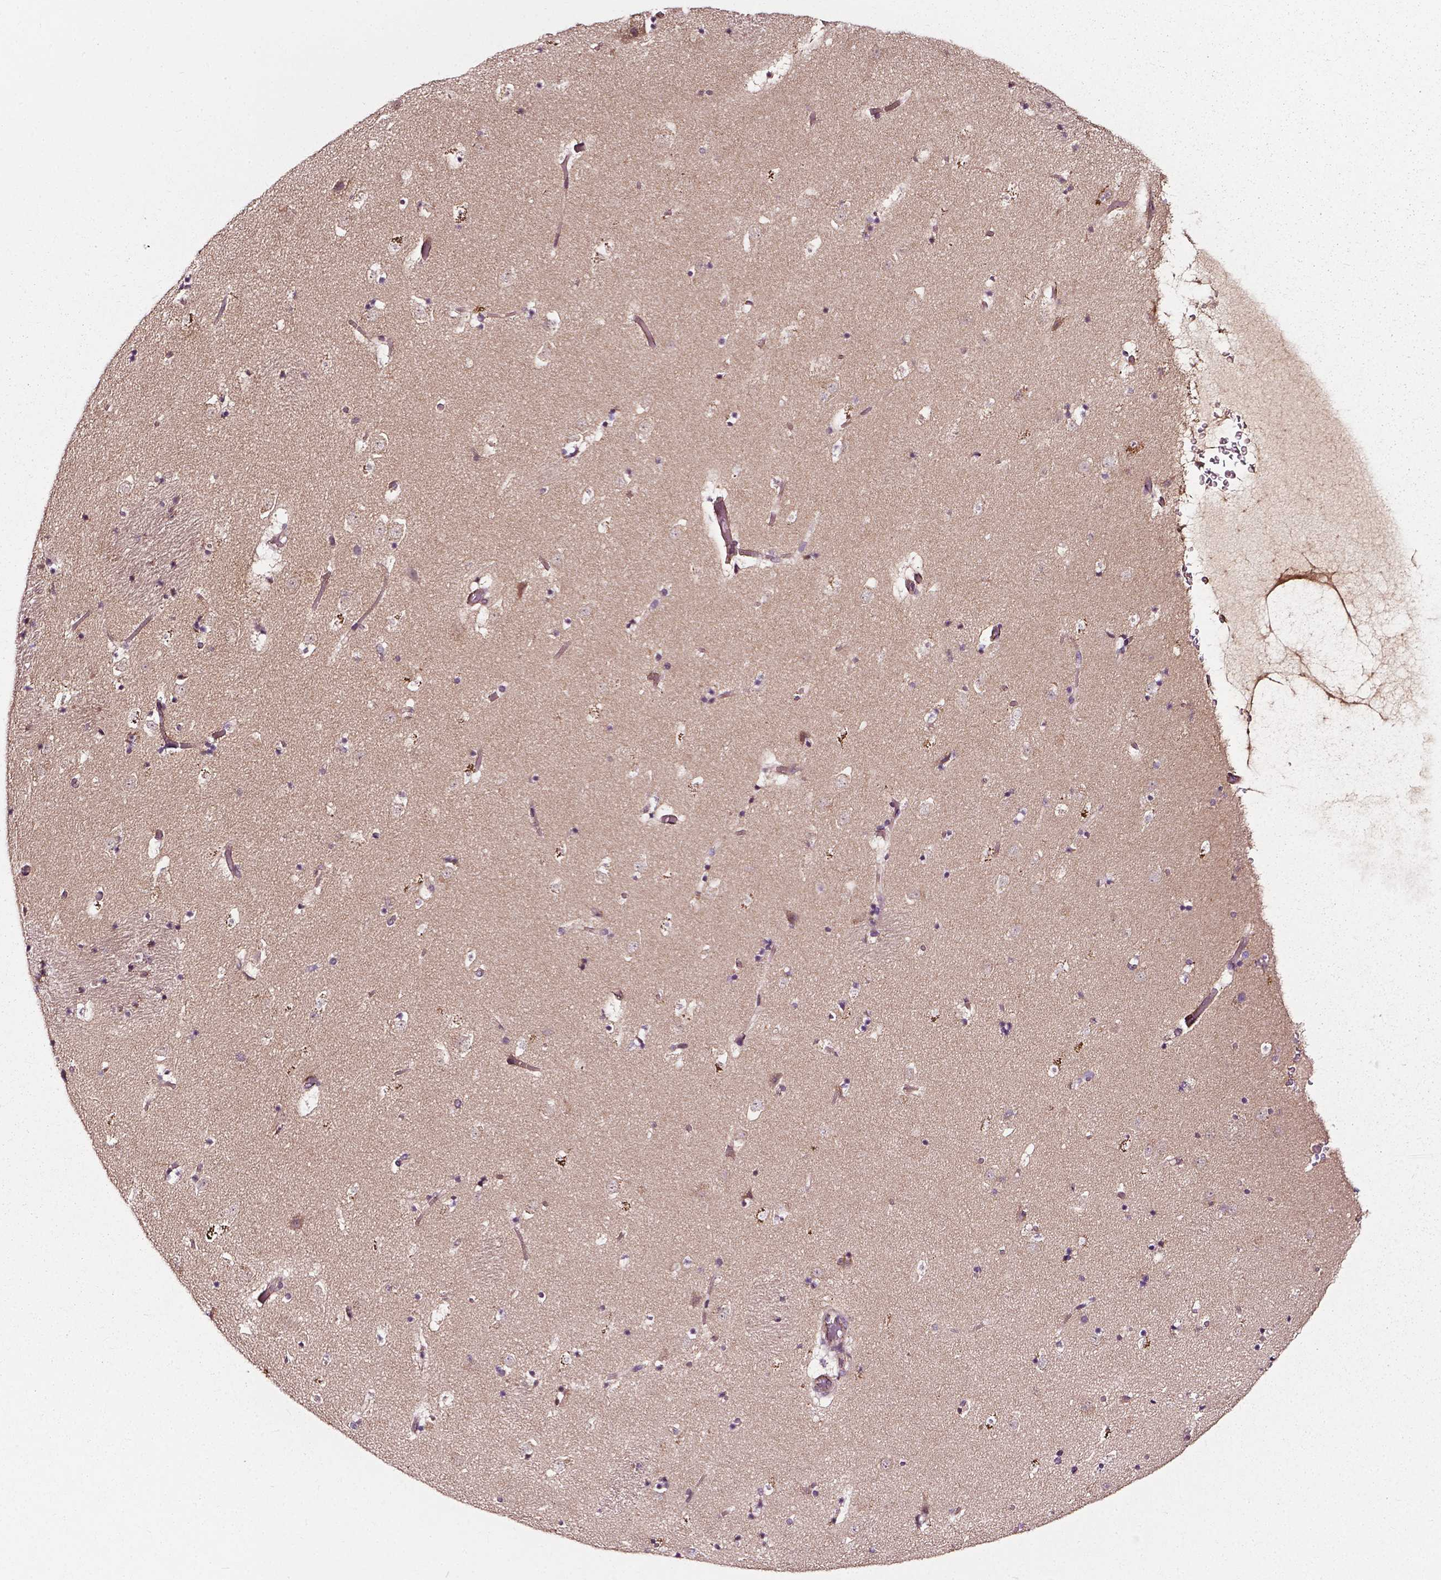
{"staining": {"intensity": "weak", "quantity": "<25%", "location": "cytoplasmic/membranous"}, "tissue": "caudate", "cell_type": "Glial cells", "image_type": "normal", "snomed": [{"axis": "morphology", "description": "Normal tissue, NOS"}, {"axis": "topography", "description": "Lateral ventricle wall"}], "caption": "This is an immunohistochemistry histopathology image of normal caudate. There is no positivity in glial cells.", "gene": "ATG16L1", "patient": {"sex": "female", "age": 42}}